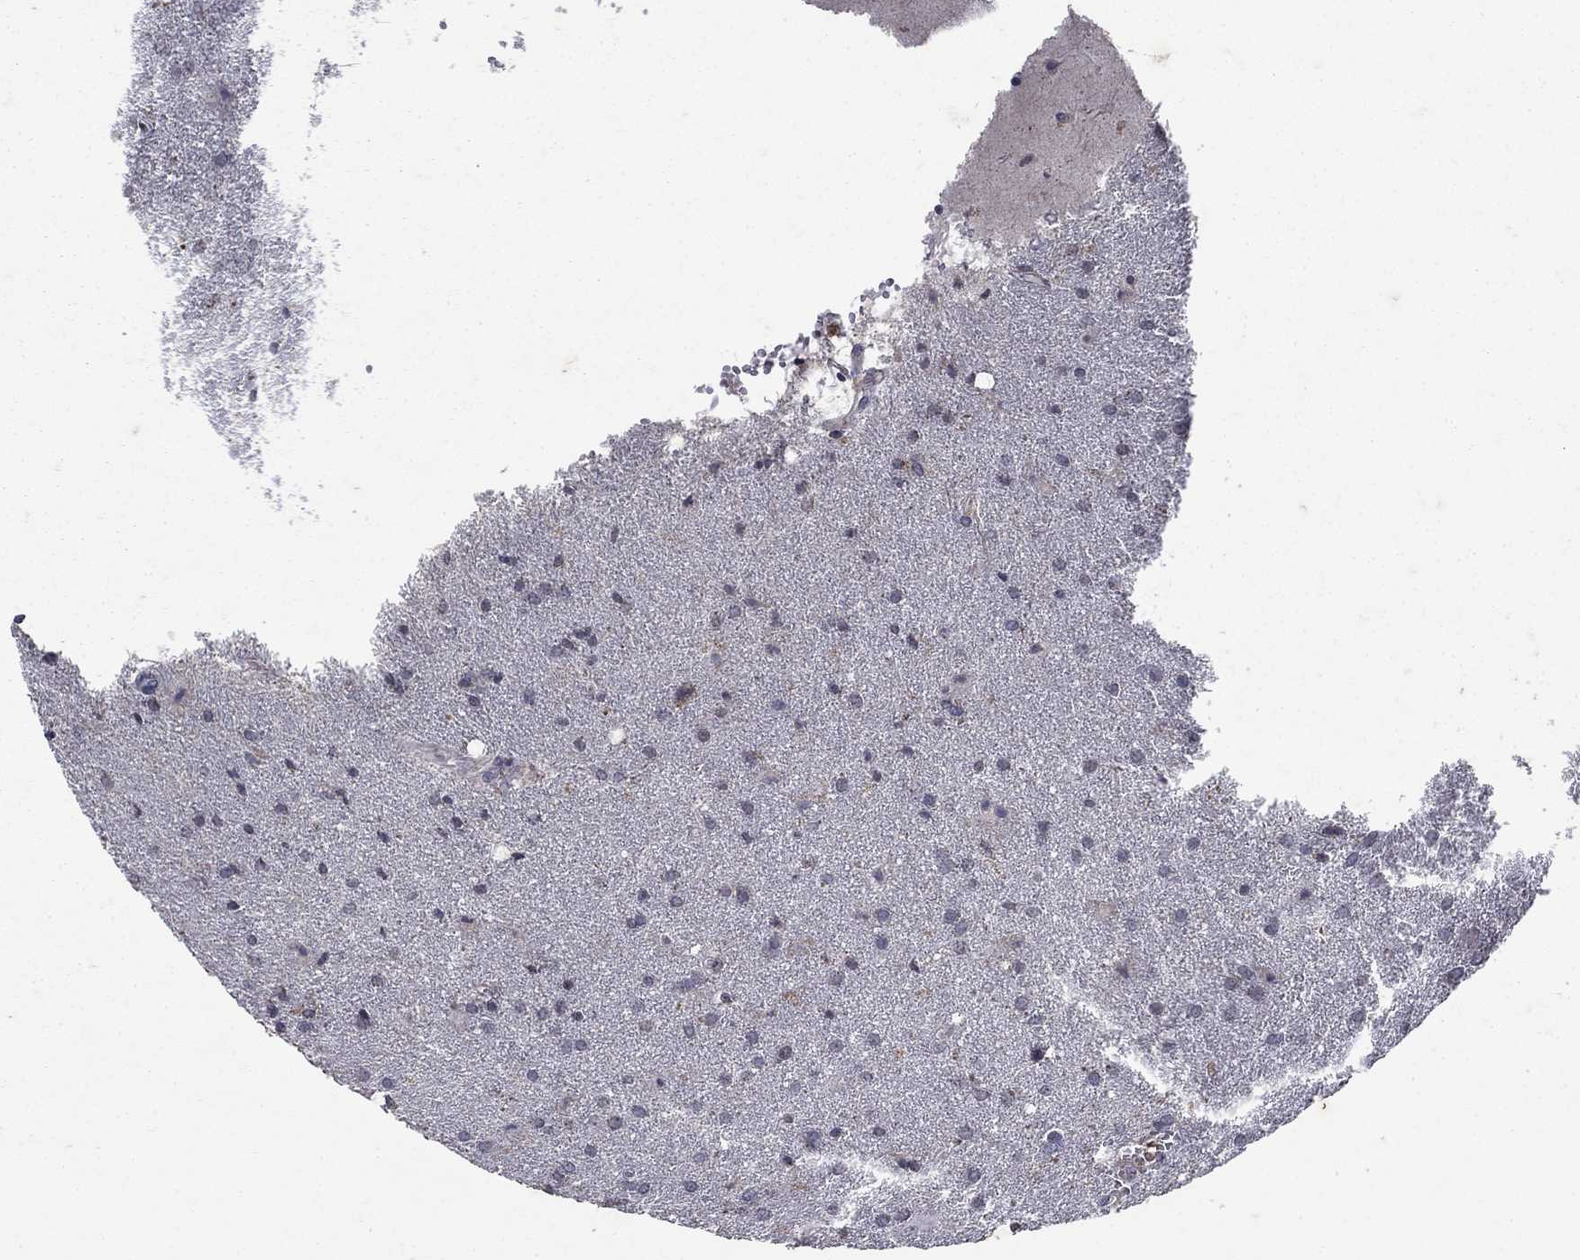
{"staining": {"intensity": "negative", "quantity": "none", "location": "none"}, "tissue": "glioma", "cell_type": "Tumor cells", "image_type": "cancer", "snomed": [{"axis": "morphology", "description": "Glioma, malignant, Low grade"}, {"axis": "topography", "description": "Brain"}], "caption": "Immunohistochemistry histopathology image of neoplastic tissue: malignant glioma (low-grade) stained with DAB displays no significant protein expression in tumor cells.", "gene": "NPC2", "patient": {"sex": "male", "age": 58}}